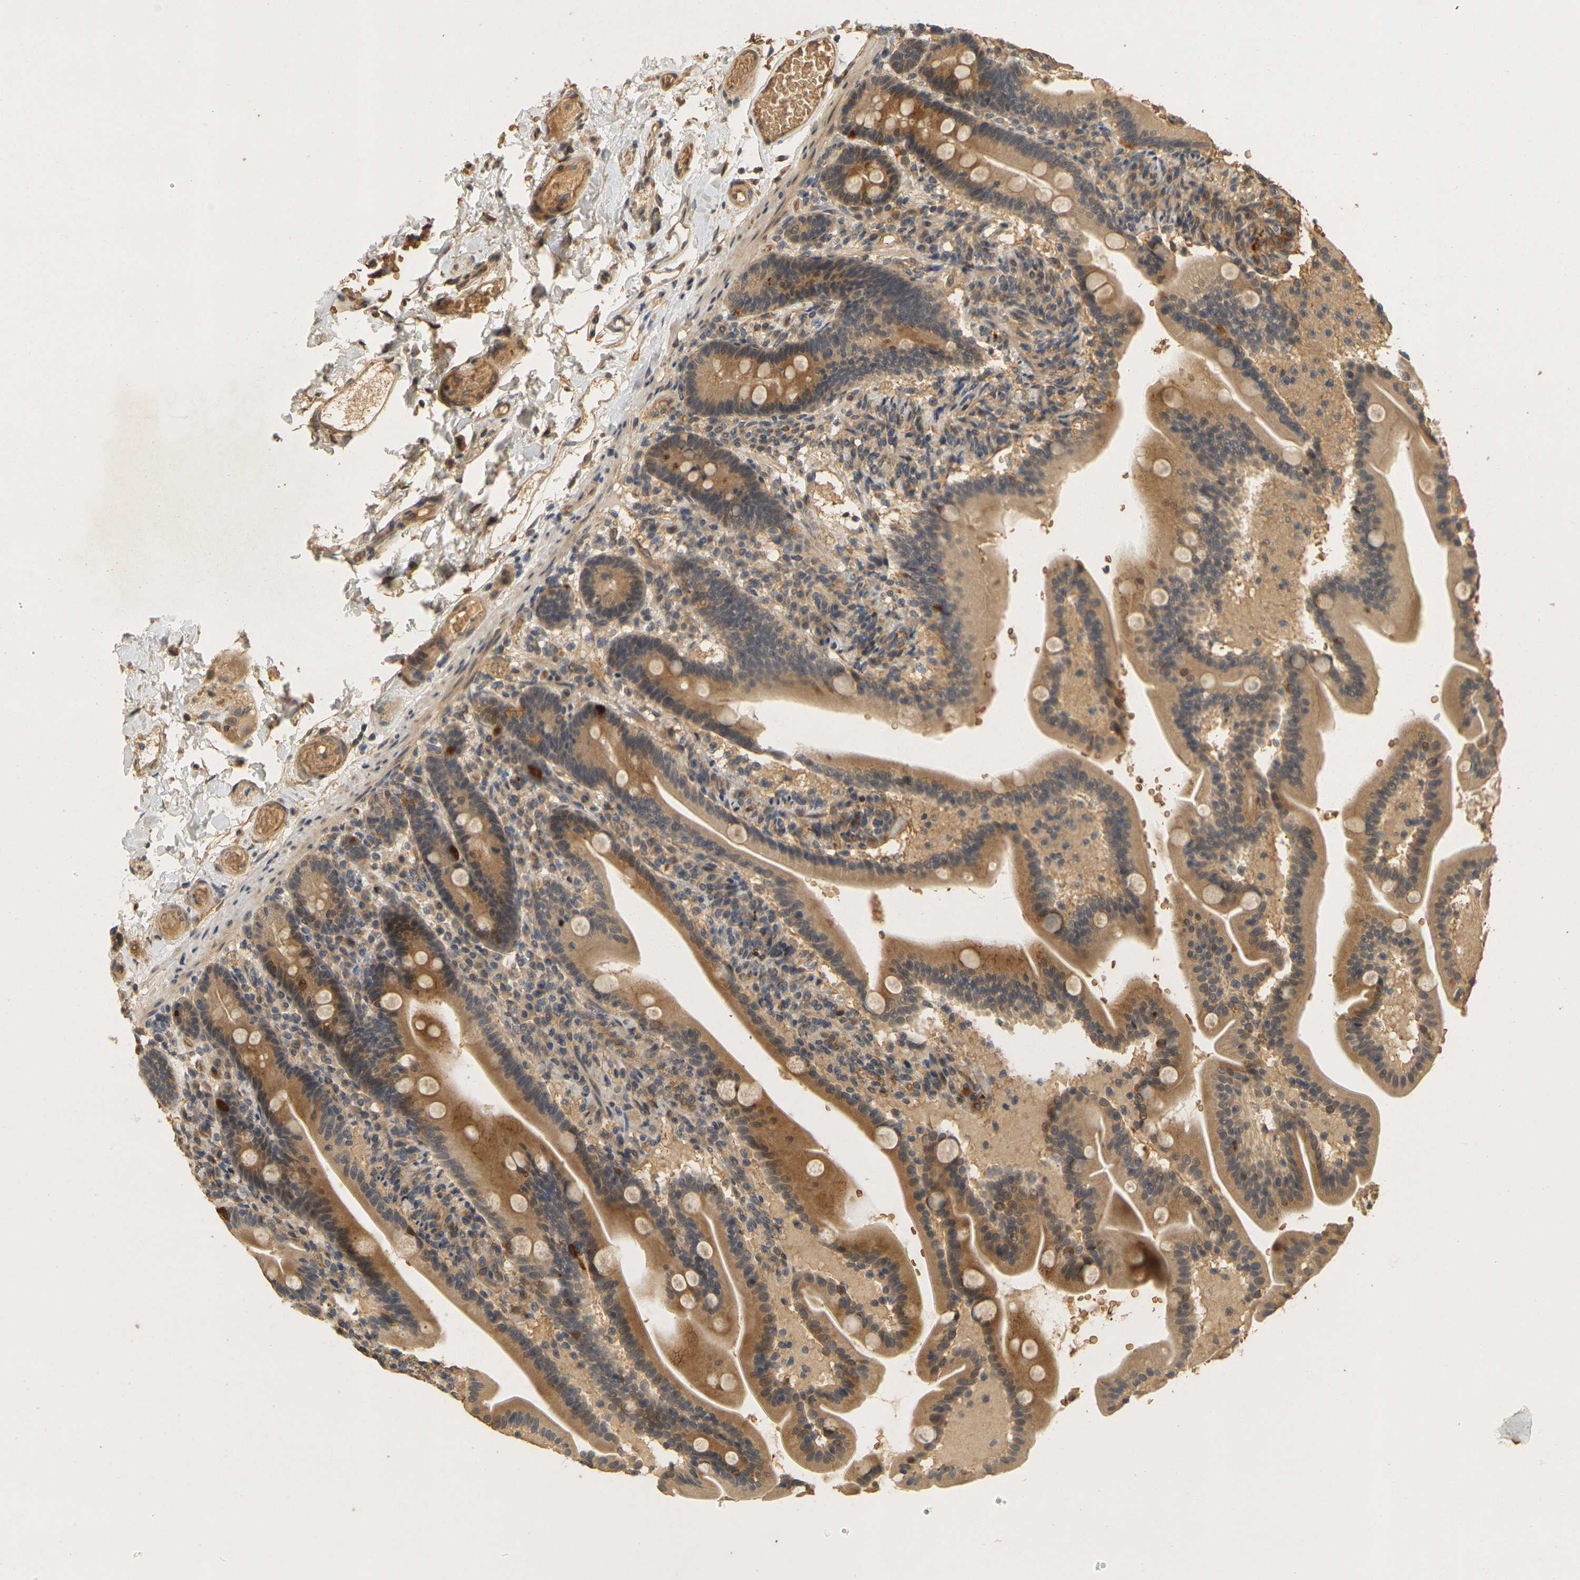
{"staining": {"intensity": "moderate", "quantity": ">75%", "location": "cytoplasmic/membranous"}, "tissue": "duodenum", "cell_type": "Glandular cells", "image_type": "normal", "snomed": [{"axis": "morphology", "description": "Normal tissue, NOS"}, {"axis": "topography", "description": "Duodenum"}], "caption": "Glandular cells show moderate cytoplasmic/membranous expression in approximately >75% of cells in unremarkable duodenum.", "gene": "MEGF9", "patient": {"sex": "male", "age": 54}}